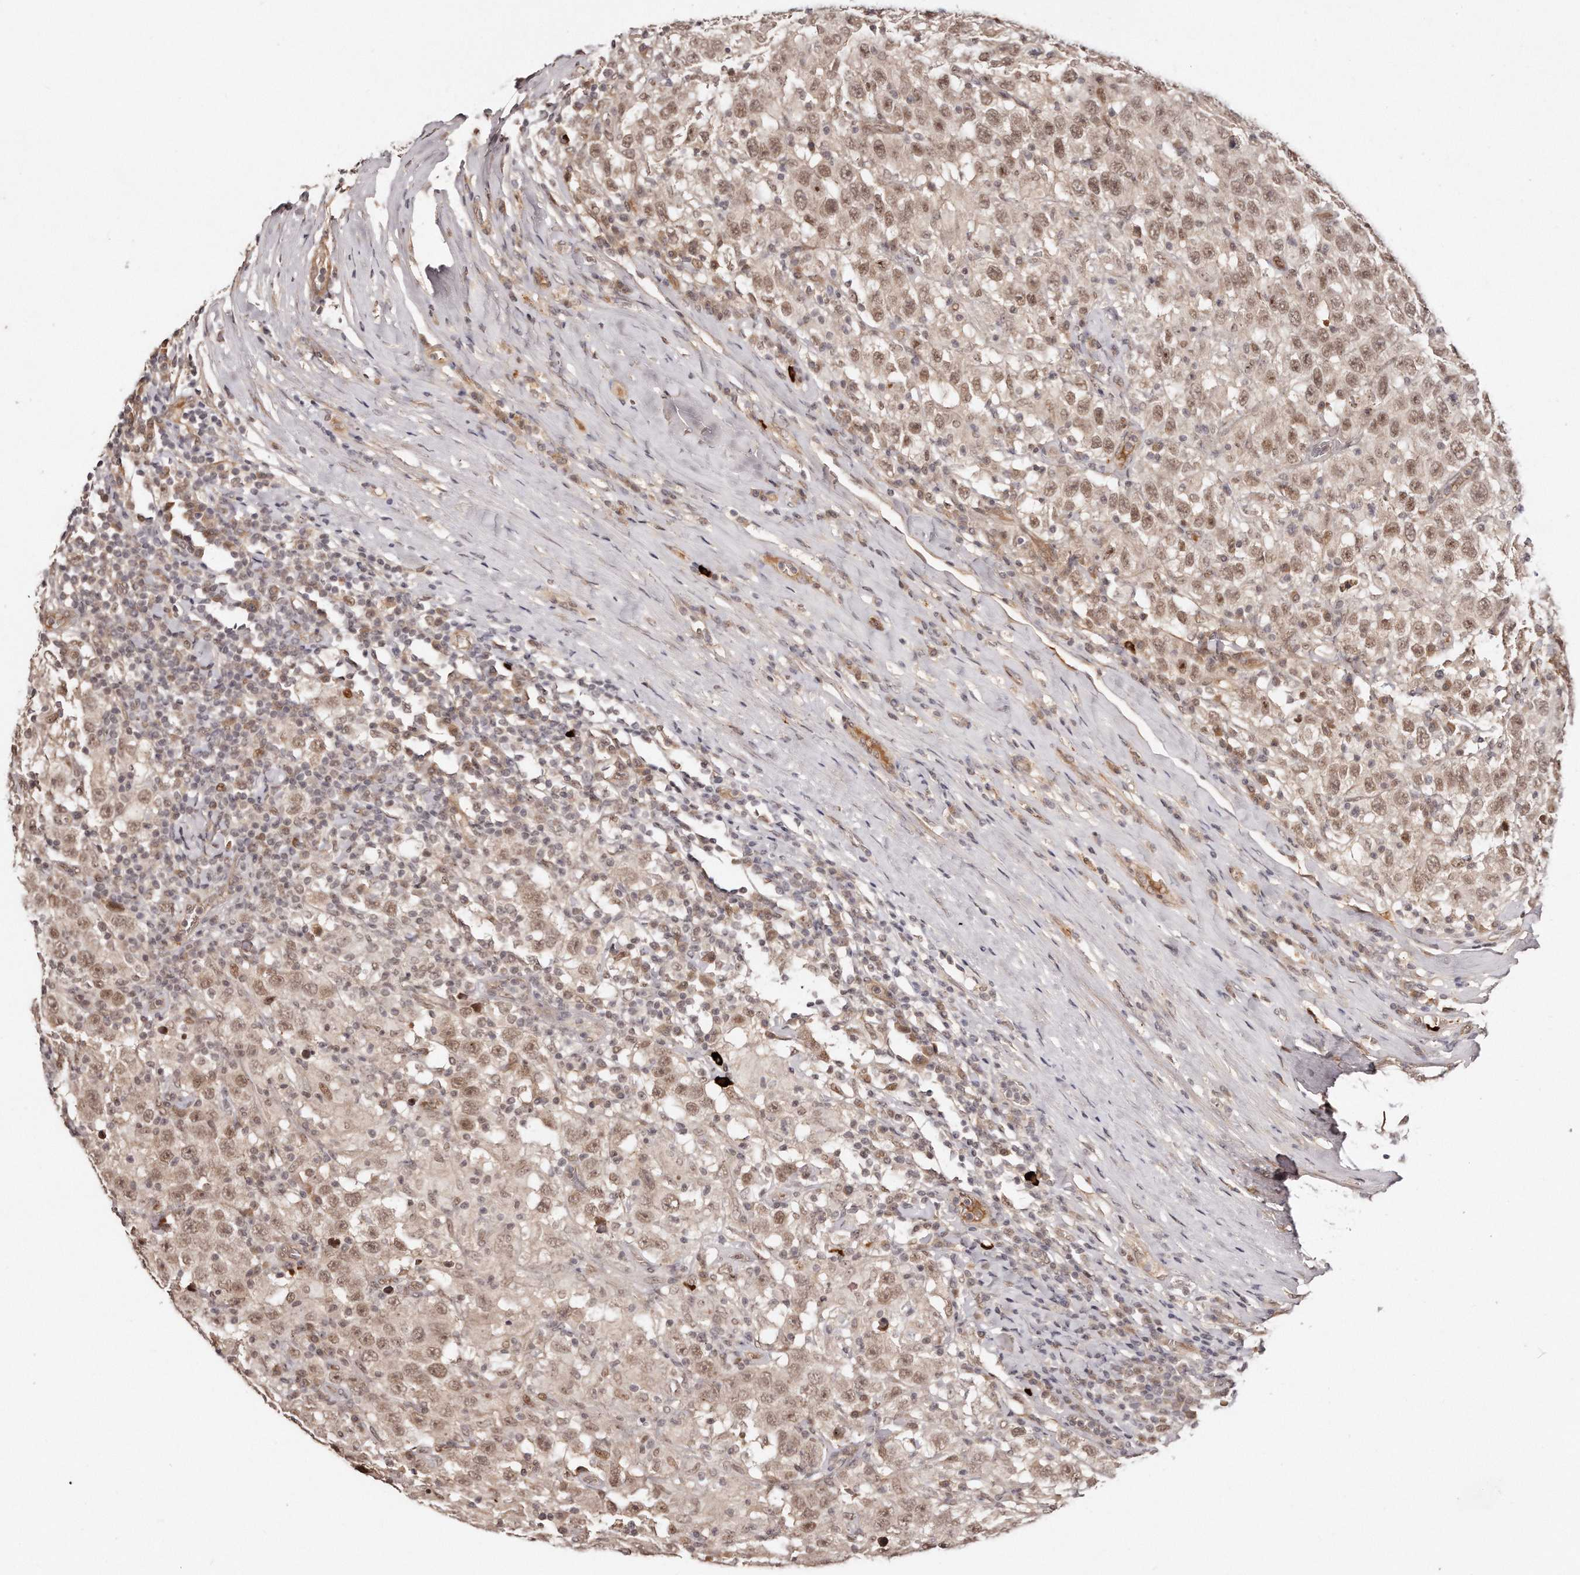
{"staining": {"intensity": "moderate", "quantity": ">75%", "location": "nuclear"}, "tissue": "testis cancer", "cell_type": "Tumor cells", "image_type": "cancer", "snomed": [{"axis": "morphology", "description": "Seminoma, NOS"}, {"axis": "topography", "description": "Testis"}], "caption": "This histopathology image demonstrates testis cancer (seminoma) stained with immunohistochemistry to label a protein in brown. The nuclear of tumor cells show moderate positivity for the protein. Nuclei are counter-stained blue.", "gene": "SOX4", "patient": {"sex": "male", "age": 41}}